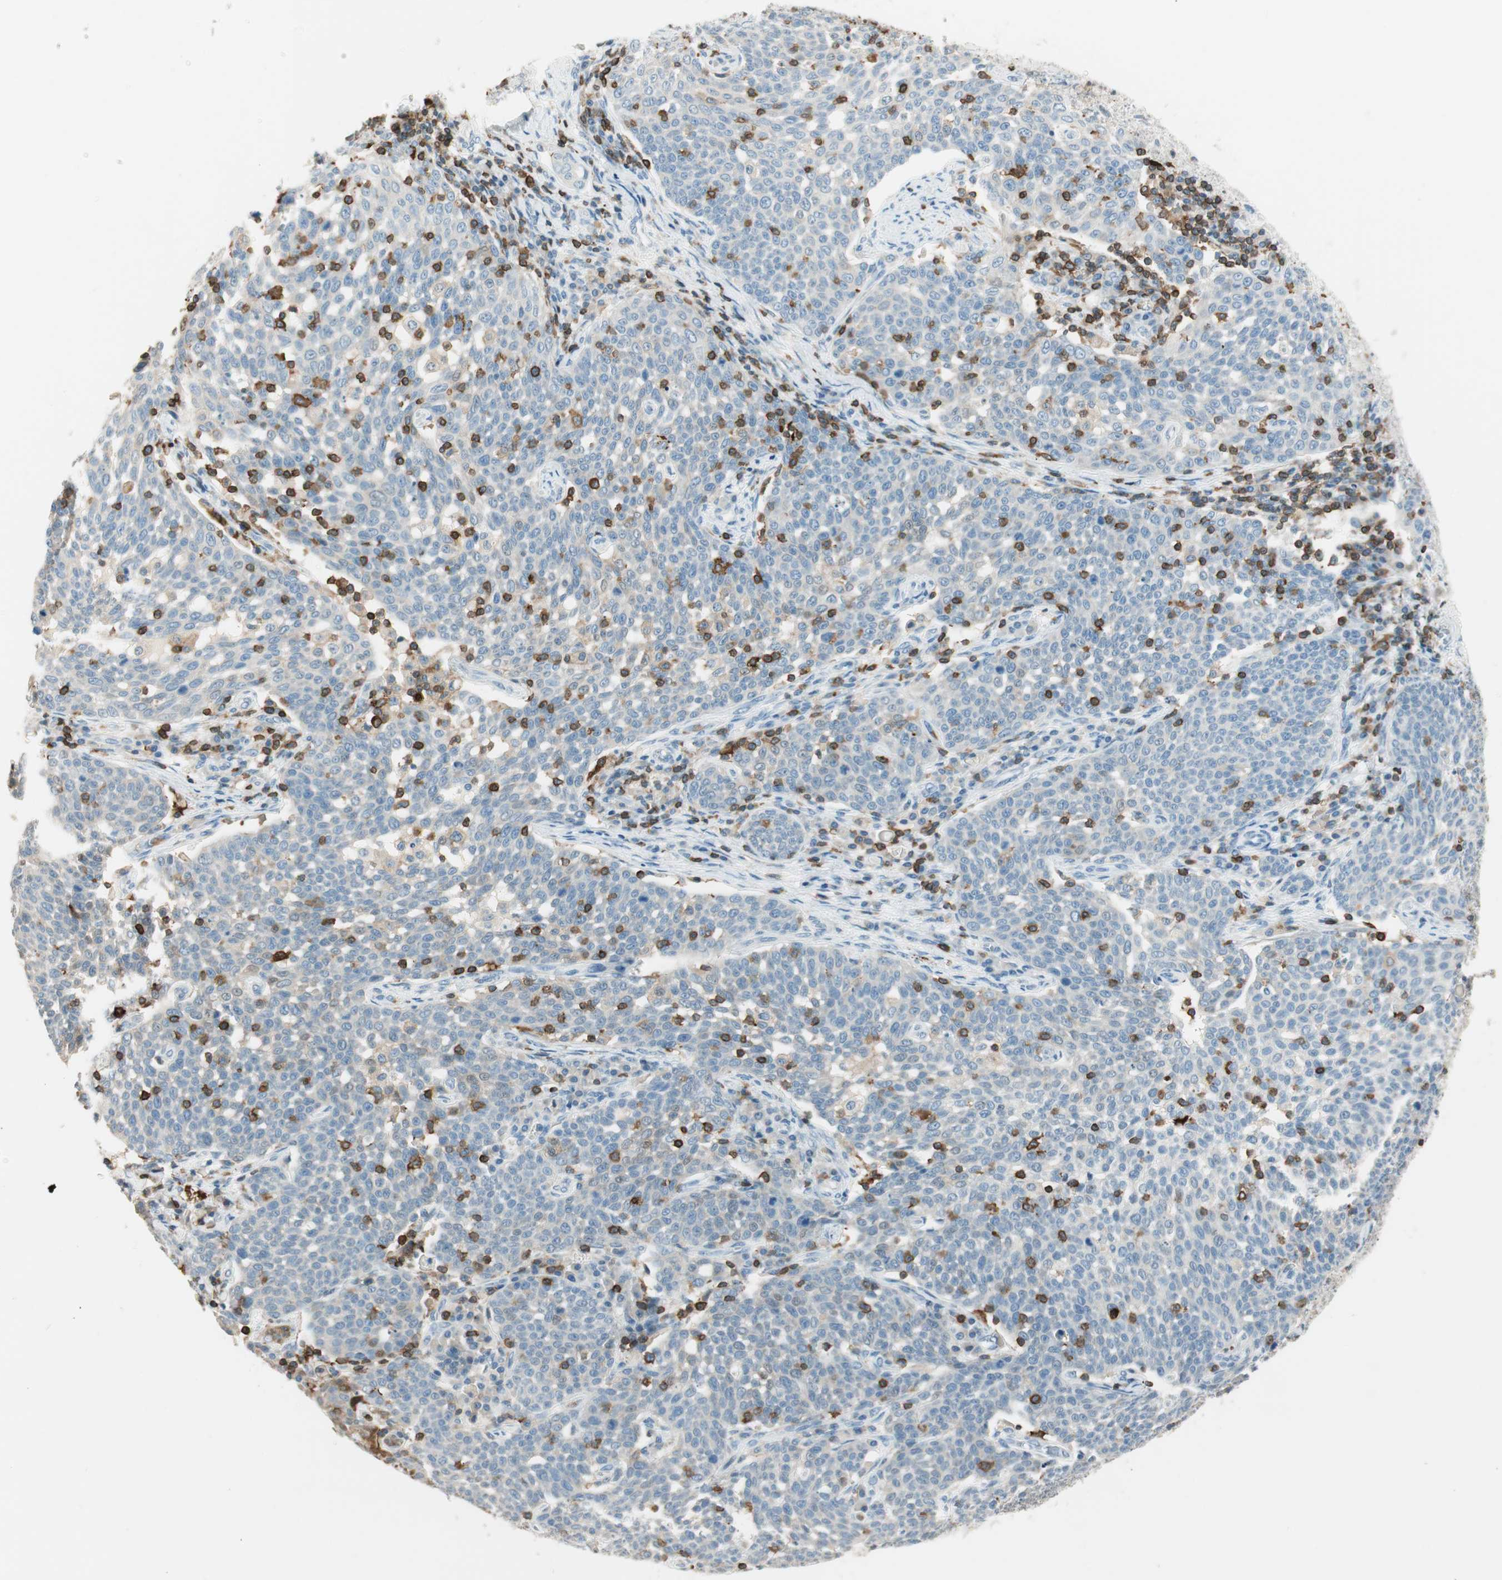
{"staining": {"intensity": "weak", "quantity": "25%-75%", "location": "cytoplasmic/membranous"}, "tissue": "cervical cancer", "cell_type": "Tumor cells", "image_type": "cancer", "snomed": [{"axis": "morphology", "description": "Squamous cell carcinoma, NOS"}, {"axis": "topography", "description": "Cervix"}], "caption": "Cervical cancer tissue shows weak cytoplasmic/membranous expression in about 25%-75% of tumor cells, visualized by immunohistochemistry.", "gene": "HPGD", "patient": {"sex": "female", "age": 34}}